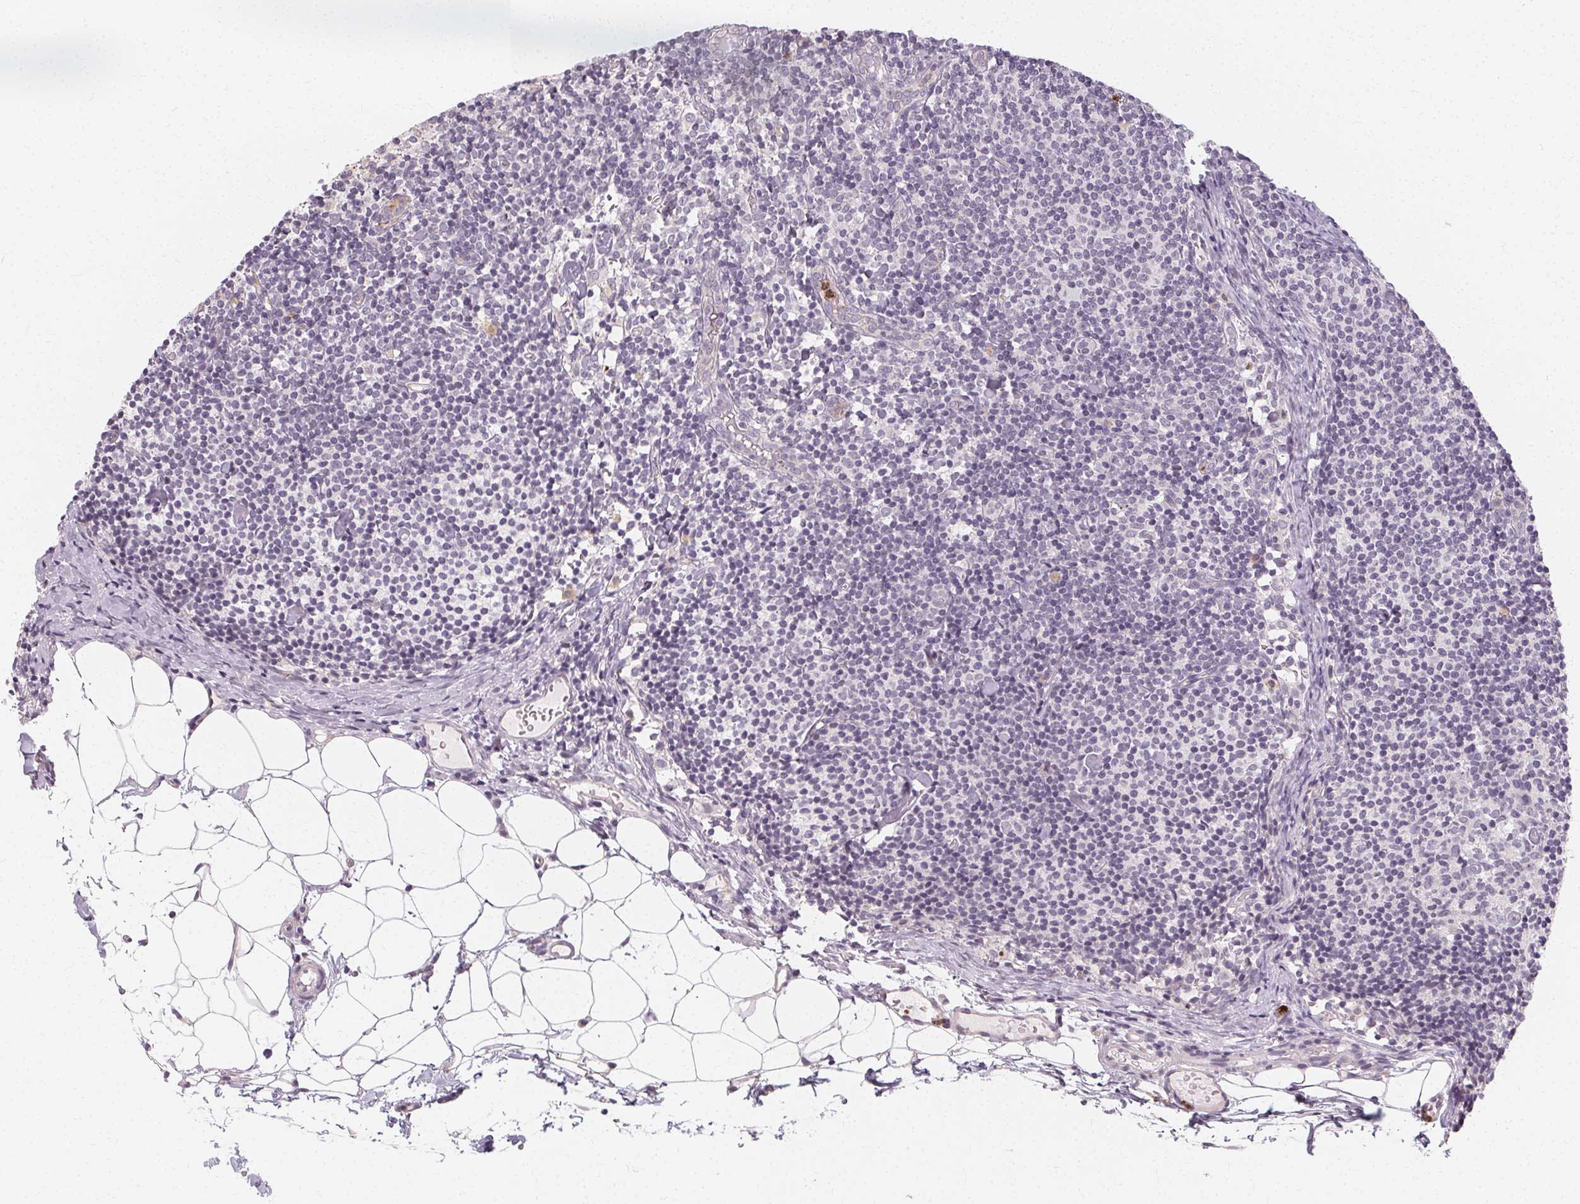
{"staining": {"intensity": "negative", "quantity": "none", "location": "none"}, "tissue": "lymph node", "cell_type": "Germinal center cells", "image_type": "normal", "snomed": [{"axis": "morphology", "description": "Normal tissue, NOS"}, {"axis": "topography", "description": "Lymph node"}], "caption": "Protein analysis of benign lymph node reveals no significant staining in germinal center cells.", "gene": "CLCNKA", "patient": {"sex": "female", "age": 41}}